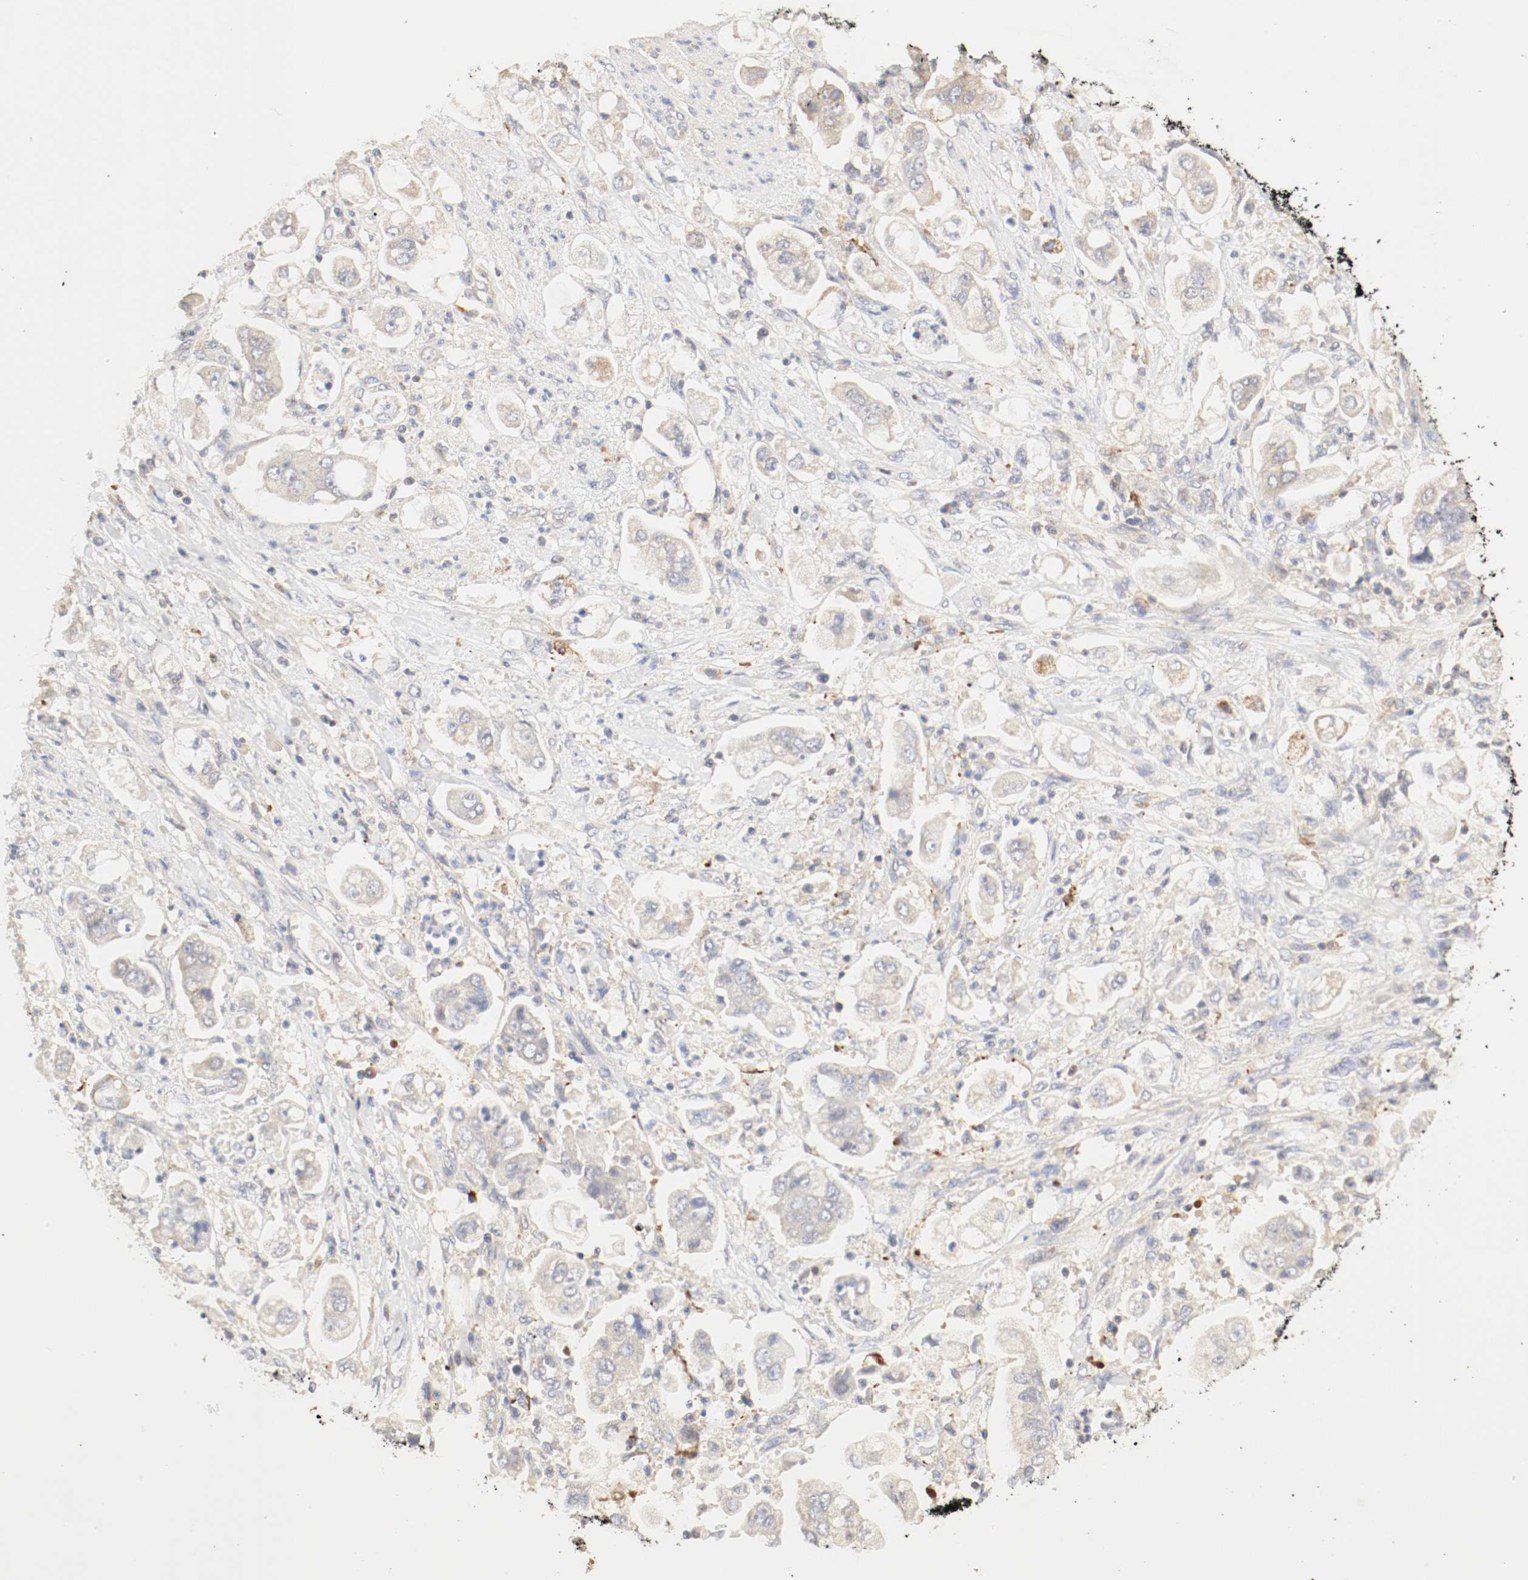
{"staining": {"intensity": "moderate", "quantity": ">75%", "location": "cytoplasmic/membranous"}, "tissue": "stomach cancer", "cell_type": "Tumor cells", "image_type": "cancer", "snomed": [{"axis": "morphology", "description": "Adenocarcinoma, NOS"}, {"axis": "topography", "description": "Stomach"}], "caption": "Immunohistochemical staining of stomach cancer (adenocarcinoma) demonstrates medium levels of moderate cytoplasmic/membranous expression in about >75% of tumor cells. The protein is stained brown, and the nuclei are stained in blue (DAB (3,3'-diaminobenzidine) IHC with brightfield microscopy, high magnification).", "gene": "GIT1", "patient": {"sex": "male", "age": 62}}